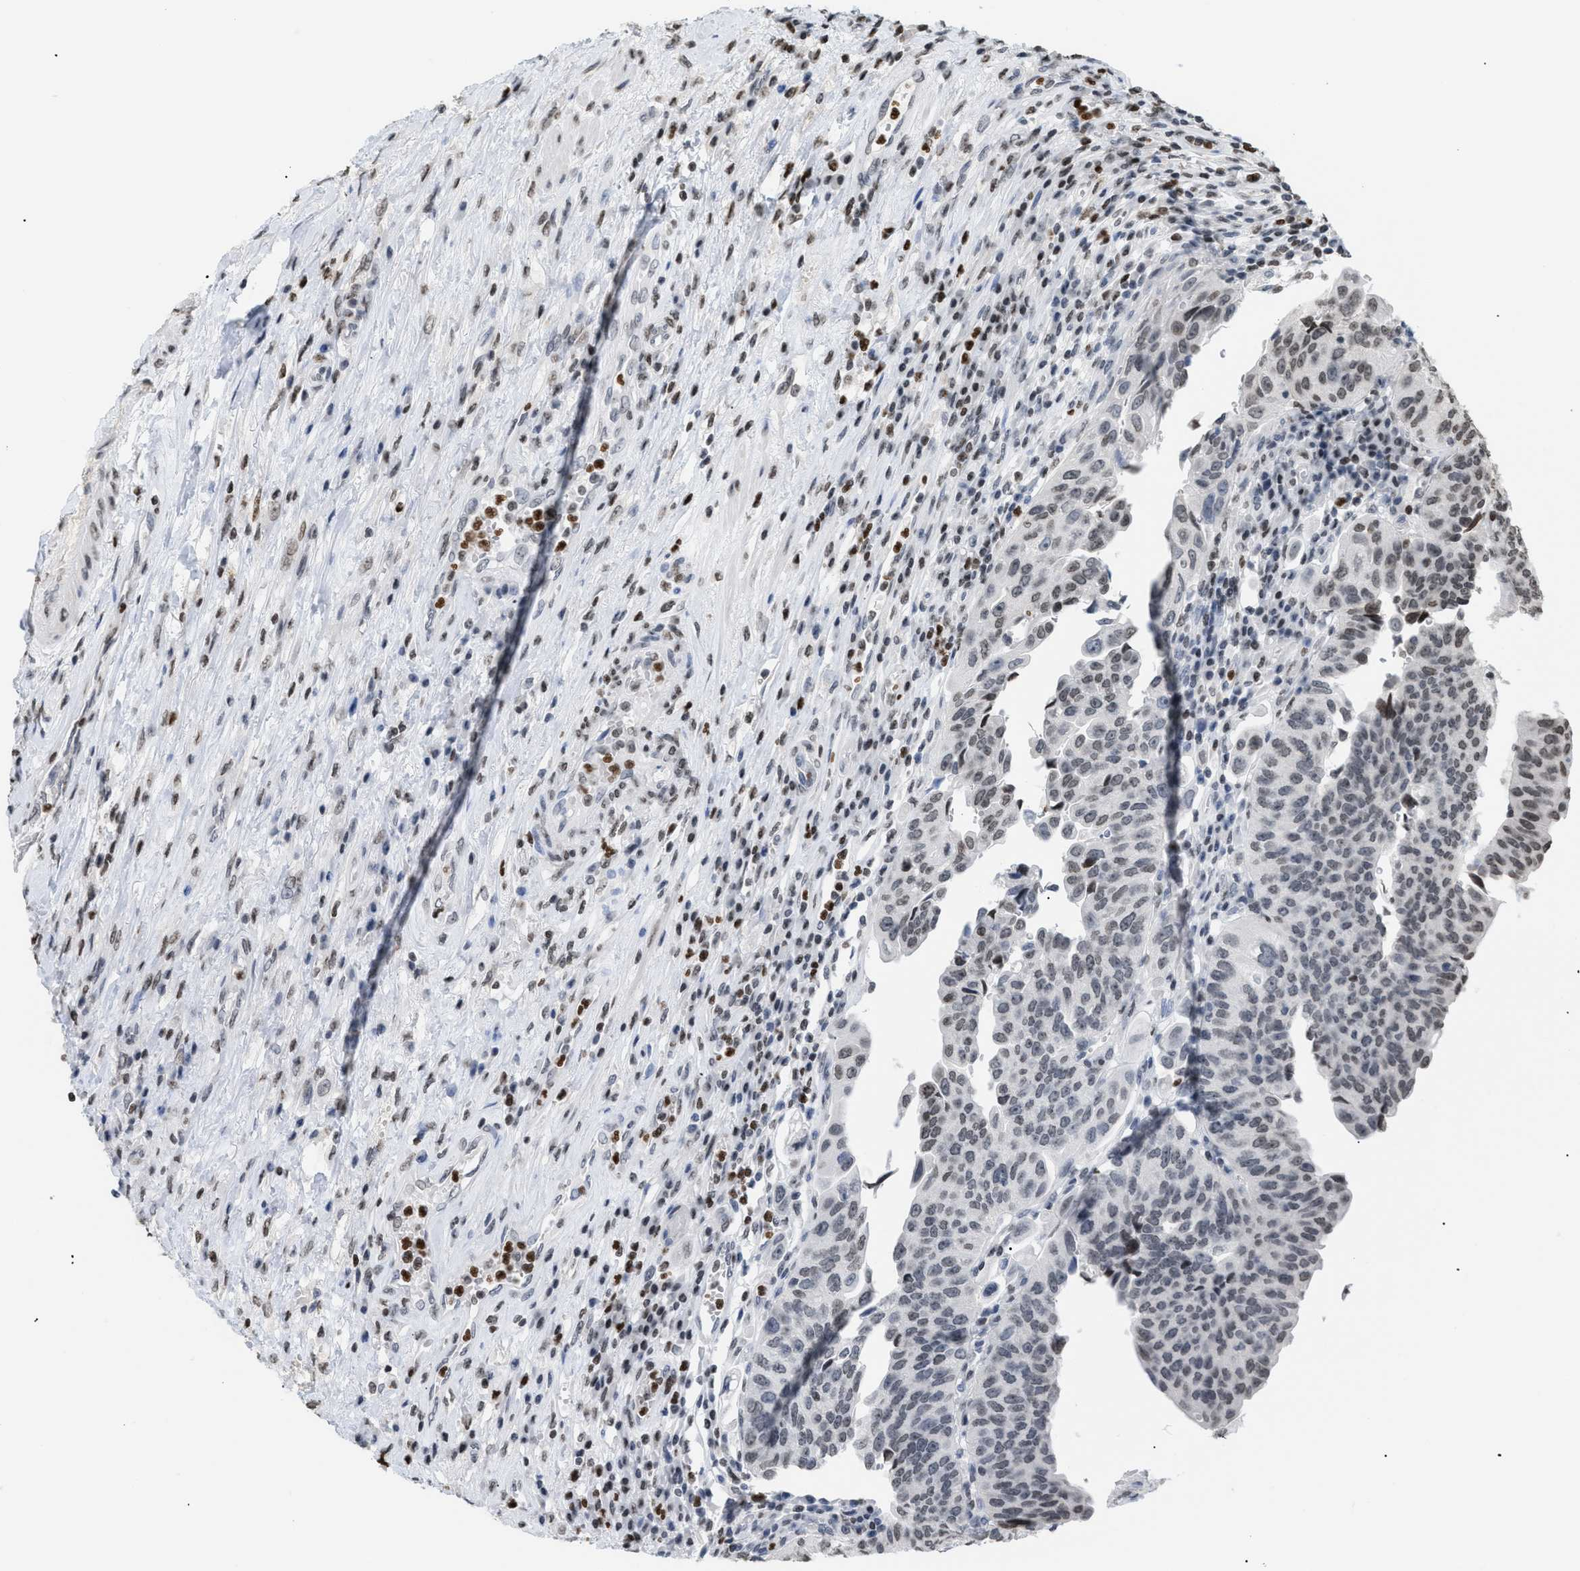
{"staining": {"intensity": "weak", "quantity": "25%-75%", "location": "nuclear"}, "tissue": "urothelial cancer", "cell_type": "Tumor cells", "image_type": "cancer", "snomed": [{"axis": "morphology", "description": "Urothelial carcinoma, High grade"}, {"axis": "topography", "description": "Urinary bladder"}], "caption": "Brown immunohistochemical staining in human urothelial cancer demonstrates weak nuclear staining in approximately 25%-75% of tumor cells. (brown staining indicates protein expression, while blue staining denotes nuclei).", "gene": "HMGN2", "patient": {"sex": "female", "age": 80}}